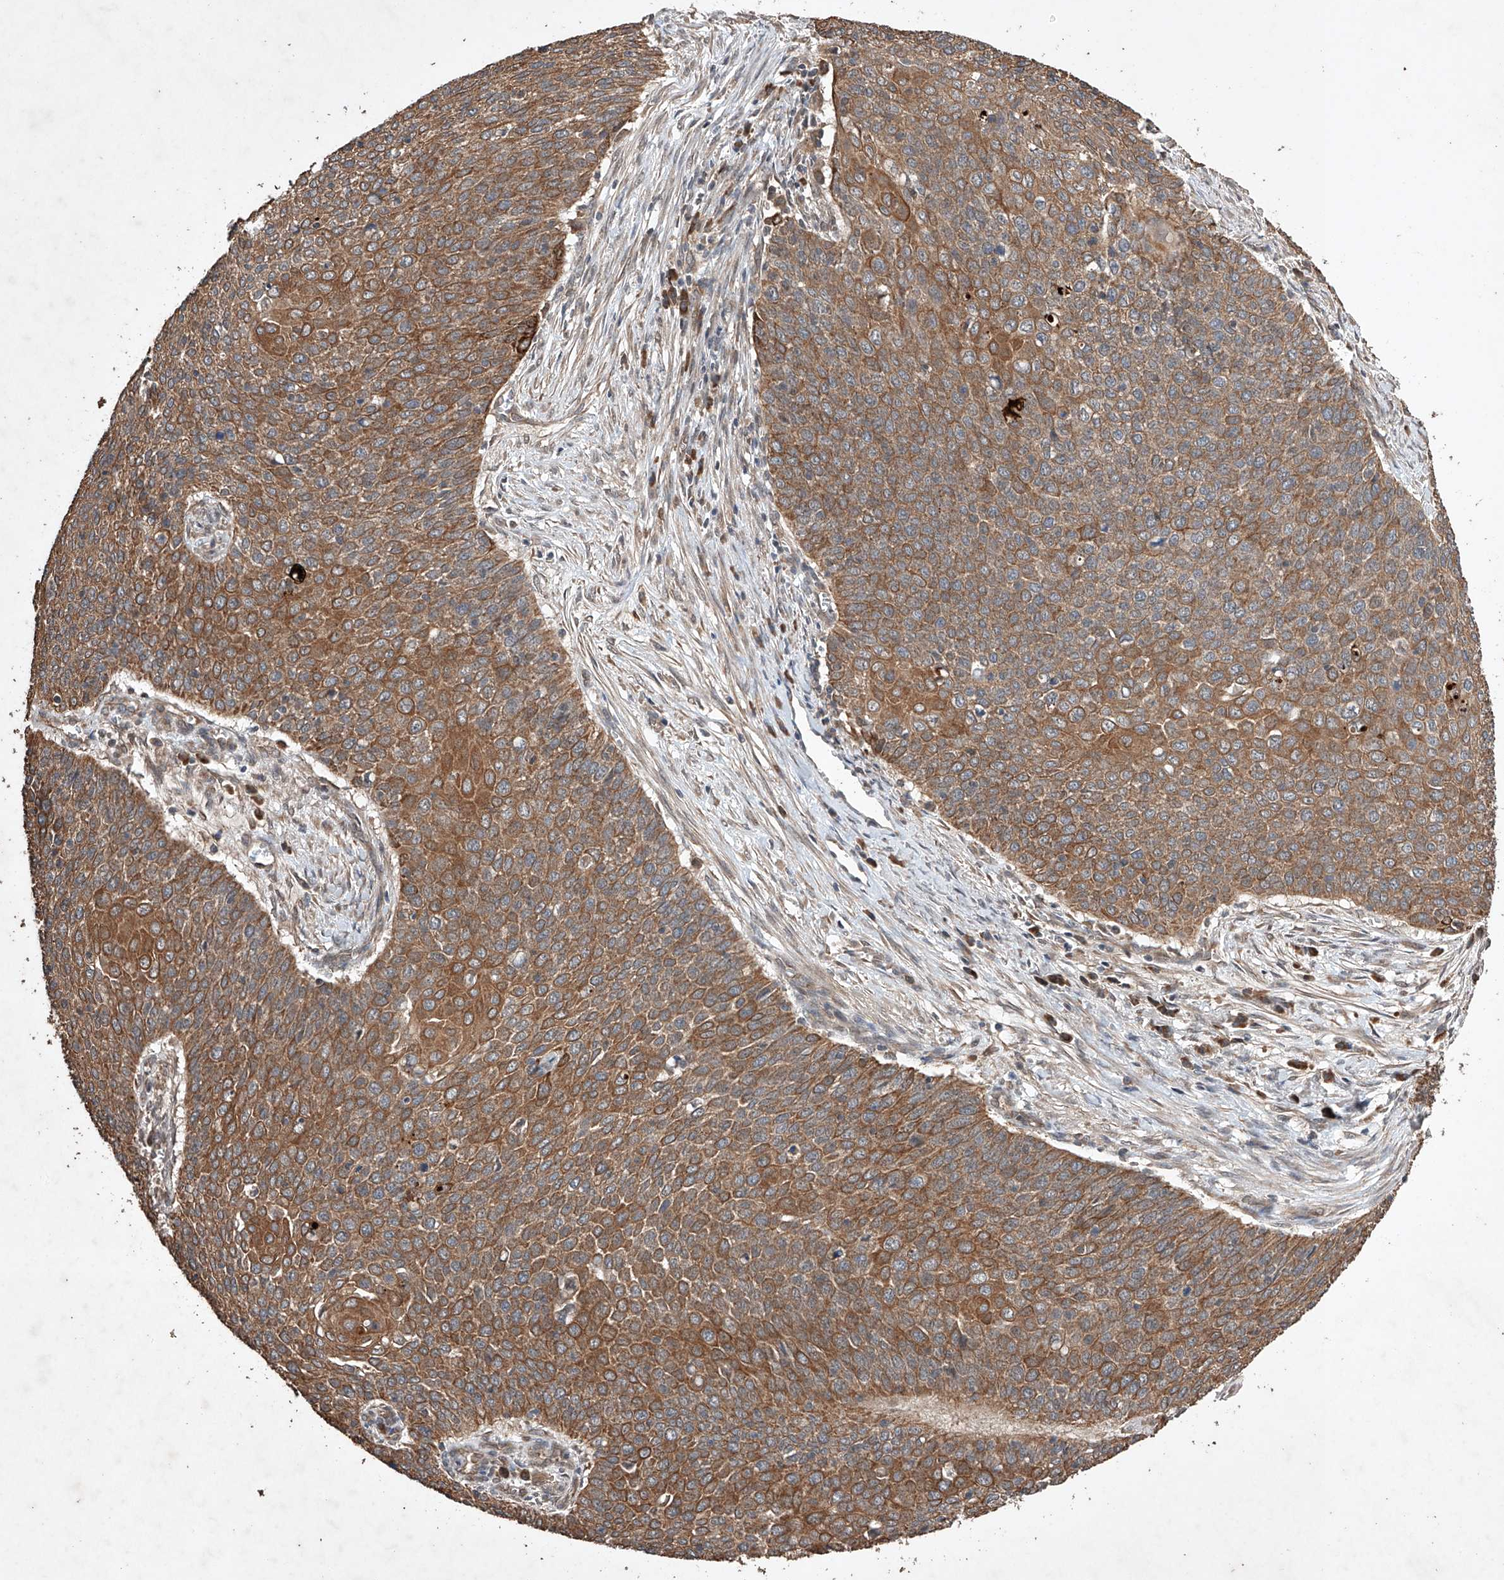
{"staining": {"intensity": "moderate", "quantity": ">75%", "location": "cytoplasmic/membranous"}, "tissue": "cervical cancer", "cell_type": "Tumor cells", "image_type": "cancer", "snomed": [{"axis": "morphology", "description": "Squamous cell carcinoma, NOS"}, {"axis": "topography", "description": "Cervix"}], "caption": "Immunohistochemical staining of human squamous cell carcinoma (cervical) demonstrates medium levels of moderate cytoplasmic/membranous expression in about >75% of tumor cells.", "gene": "LURAP1", "patient": {"sex": "female", "age": 39}}